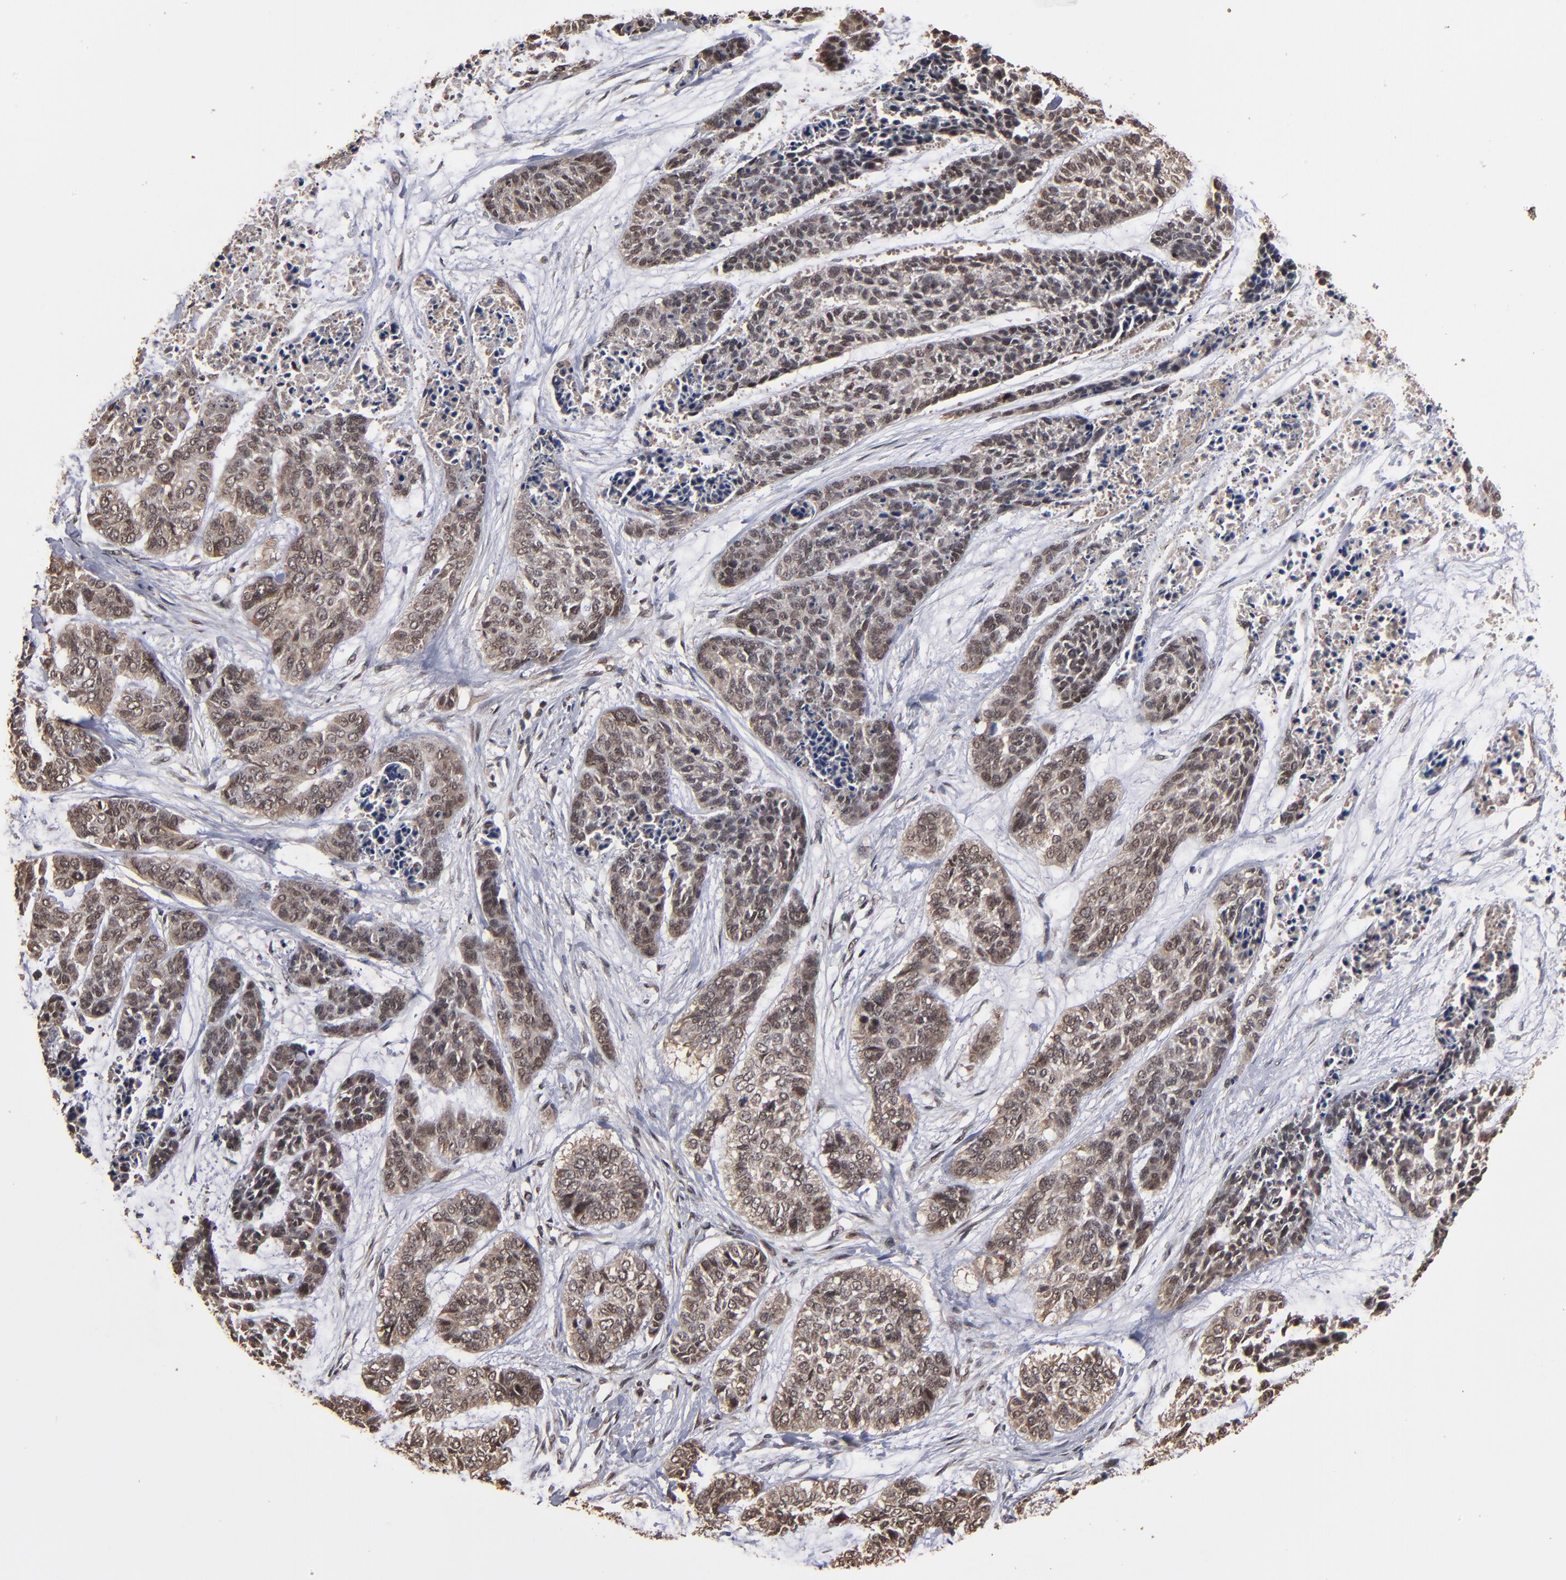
{"staining": {"intensity": "weak", "quantity": "25%-75%", "location": "cytoplasmic/membranous,nuclear"}, "tissue": "skin cancer", "cell_type": "Tumor cells", "image_type": "cancer", "snomed": [{"axis": "morphology", "description": "Basal cell carcinoma"}, {"axis": "topography", "description": "Skin"}], "caption": "Protein staining of skin basal cell carcinoma tissue exhibits weak cytoplasmic/membranous and nuclear staining in about 25%-75% of tumor cells. (DAB IHC, brown staining for protein, blue staining for nuclei).", "gene": "NXF2B", "patient": {"sex": "female", "age": 64}}